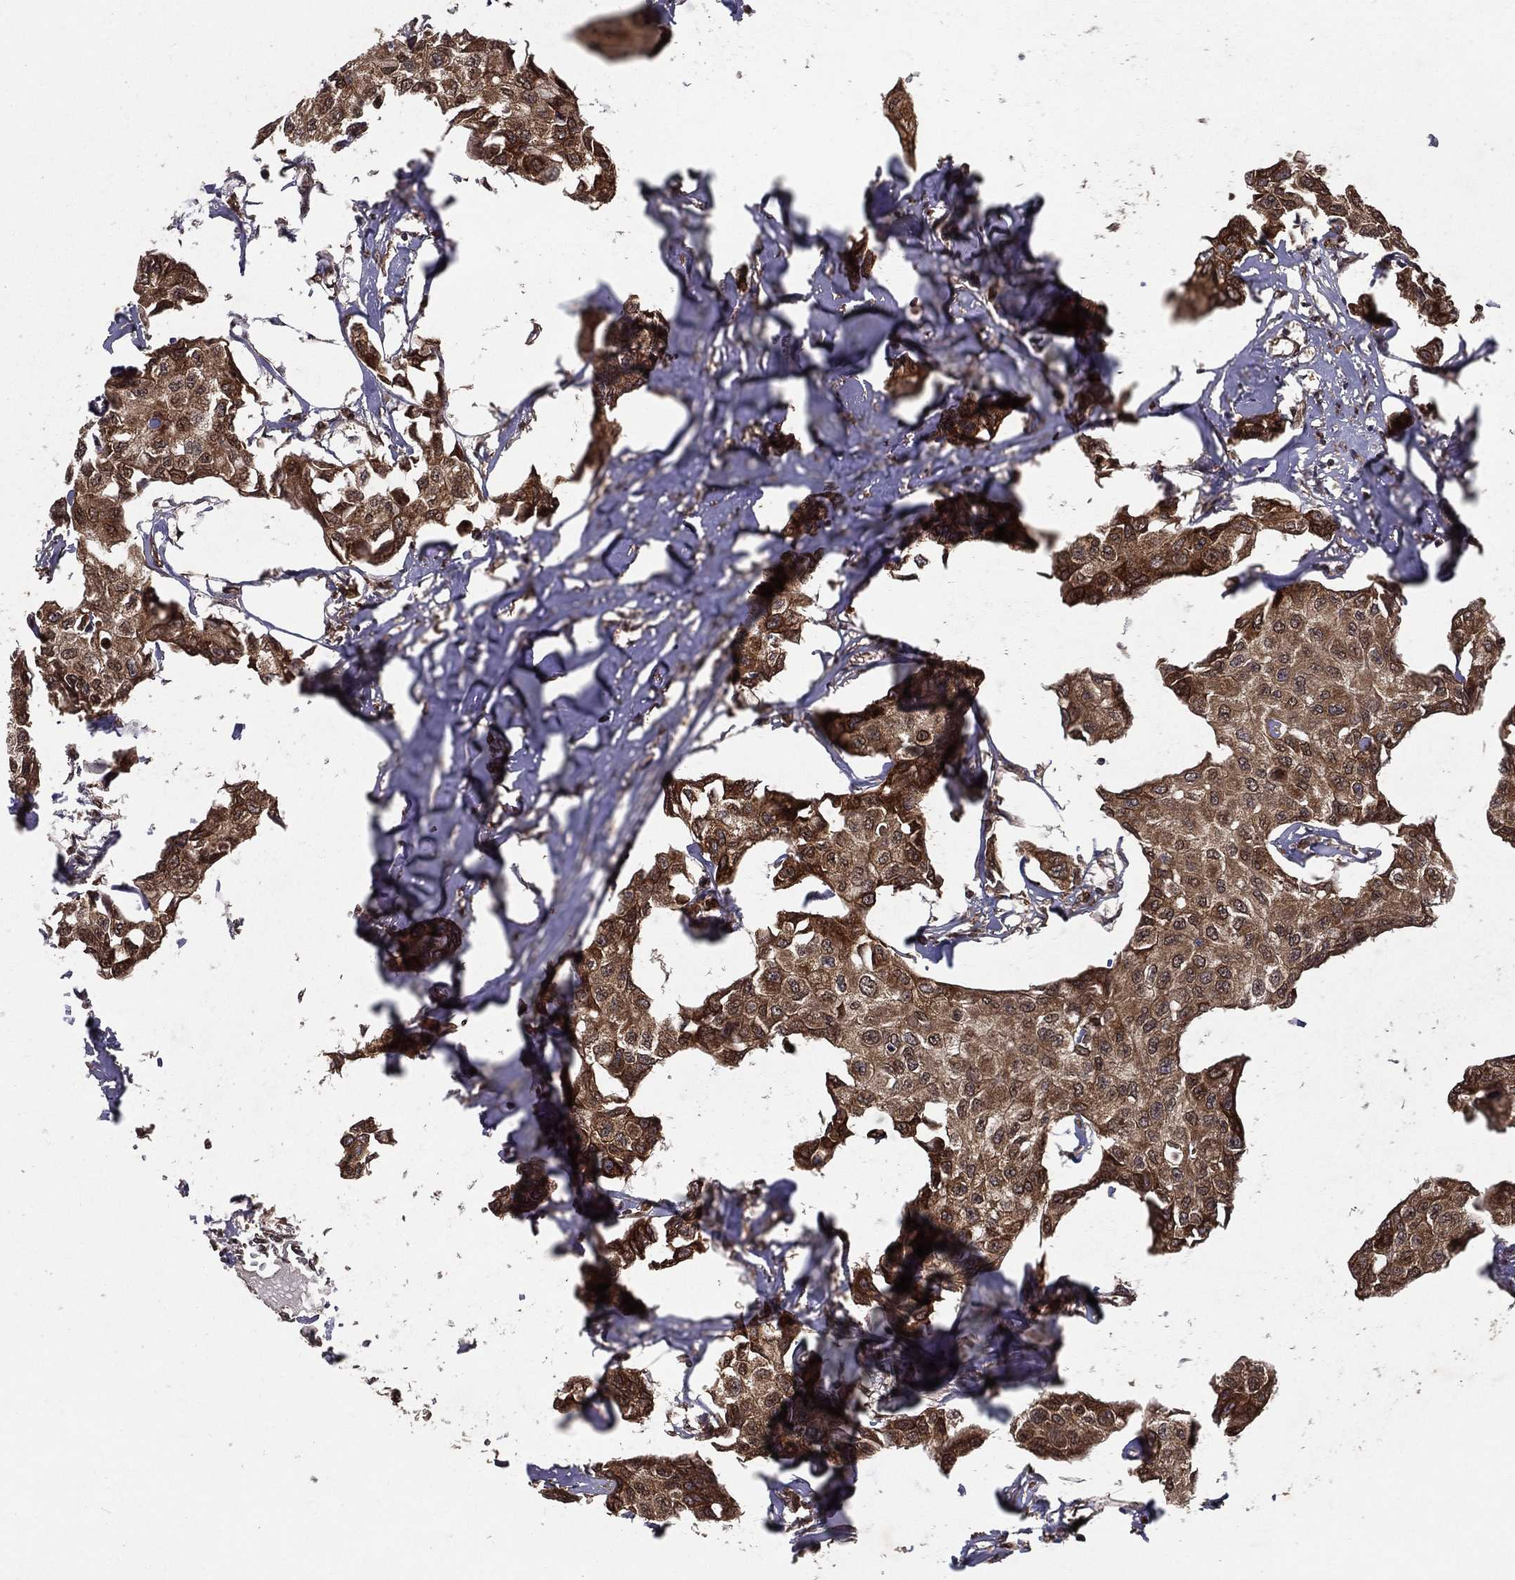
{"staining": {"intensity": "strong", "quantity": ">75%", "location": "cytoplasmic/membranous"}, "tissue": "breast cancer", "cell_type": "Tumor cells", "image_type": "cancer", "snomed": [{"axis": "morphology", "description": "Duct carcinoma"}, {"axis": "topography", "description": "Breast"}], "caption": "The micrograph displays immunohistochemical staining of breast cancer (intraductal carcinoma). There is strong cytoplasmic/membranous staining is appreciated in about >75% of tumor cells. The protein of interest is stained brown, and the nuclei are stained in blue (DAB IHC with brightfield microscopy, high magnification).", "gene": "CERS2", "patient": {"sex": "female", "age": 80}}